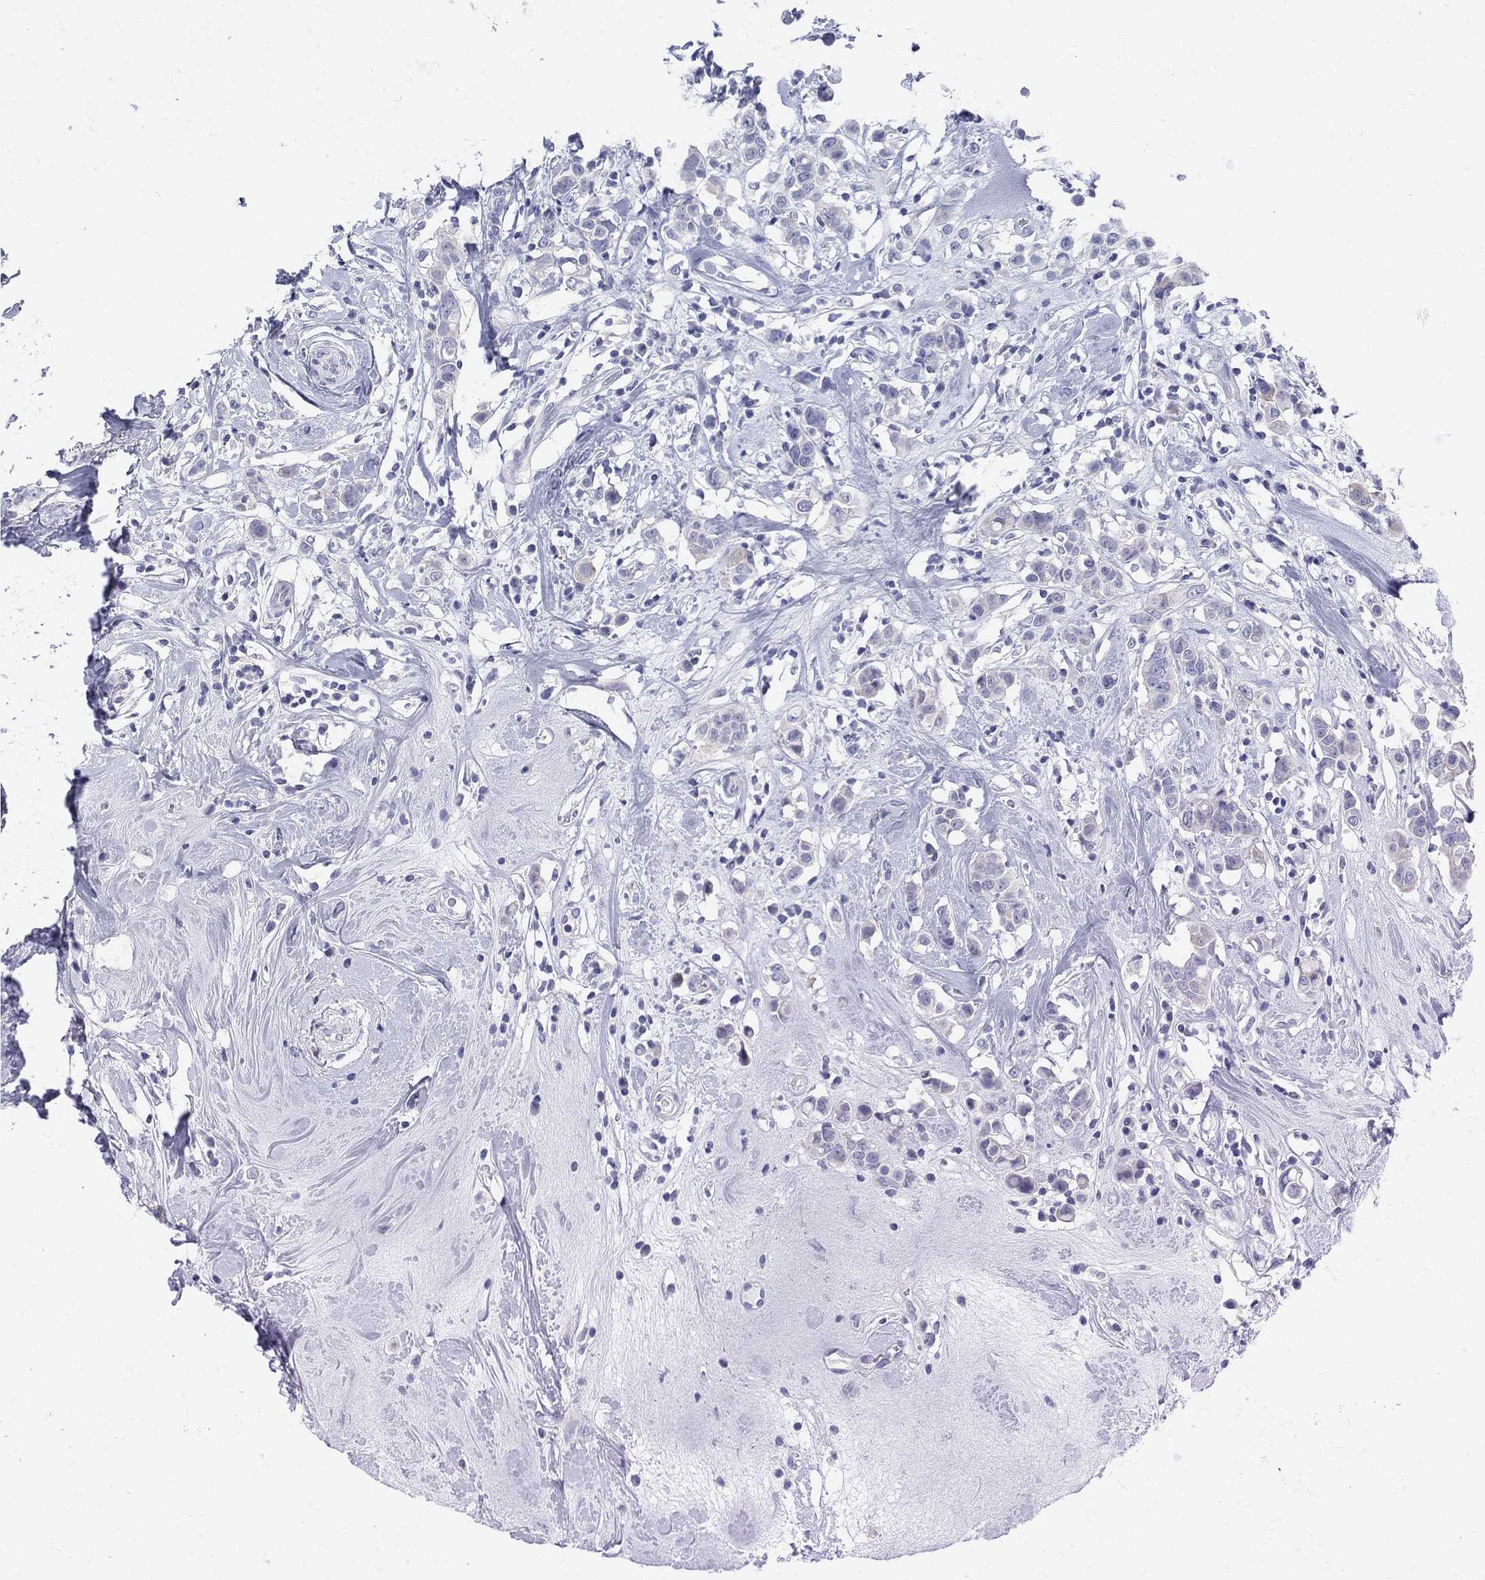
{"staining": {"intensity": "negative", "quantity": "none", "location": "none"}, "tissue": "breast cancer", "cell_type": "Tumor cells", "image_type": "cancer", "snomed": [{"axis": "morphology", "description": "Duct carcinoma"}, {"axis": "topography", "description": "Breast"}], "caption": "The micrograph exhibits no staining of tumor cells in breast invasive ductal carcinoma.", "gene": "MAGEB6", "patient": {"sex": "female", "age": 27}}